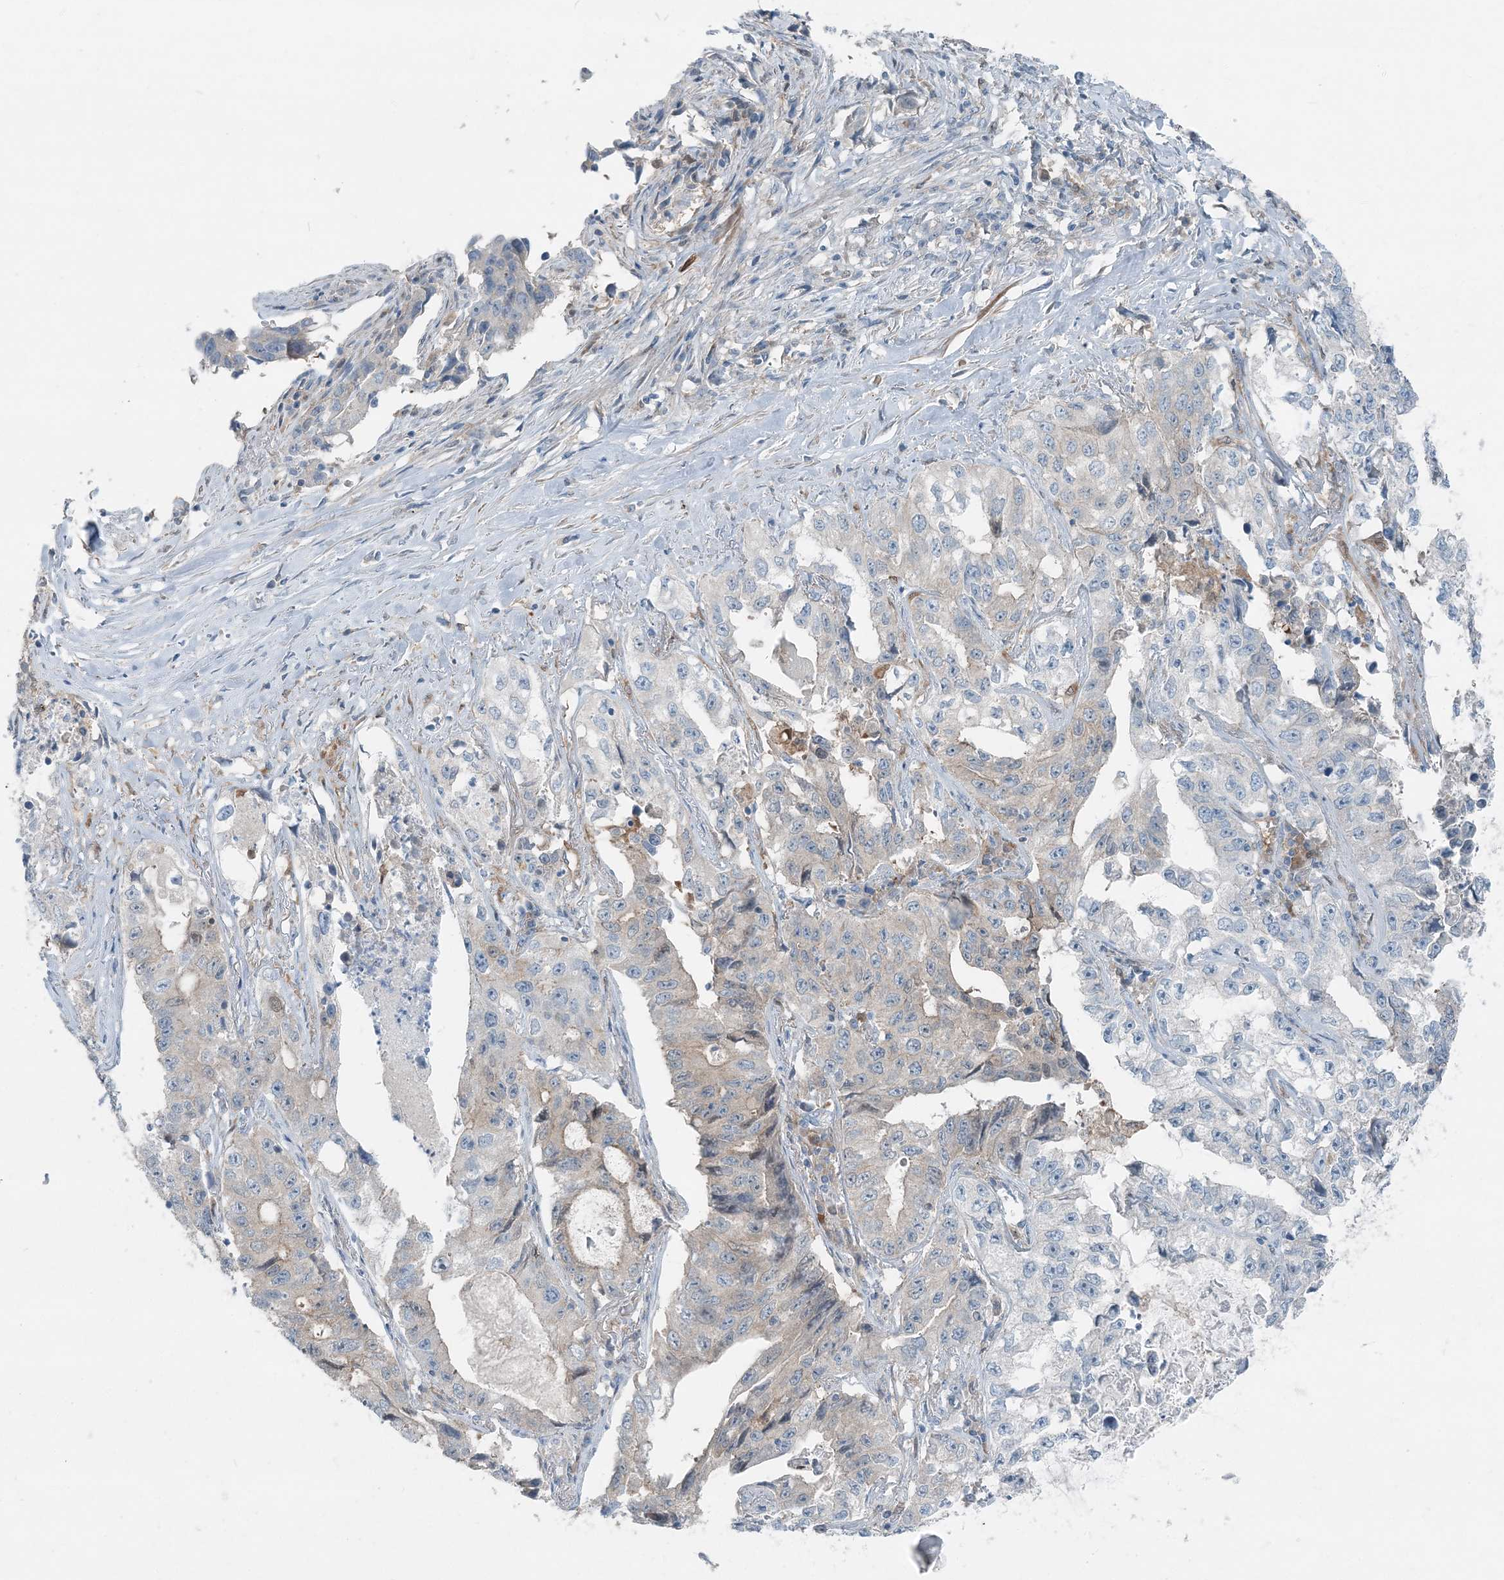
{"staining": {"intensity": "negative", "quantity": "none", "location": "none"}, "tissue": "lung cancer", "cell_type": "Tumor cells", "image_type": "cancer", "snomed": [{"axis": "morphology", "description": "Adenocarcinoma, NOS"}, {"axis": "topography", "description": "Lung"}], "caption": "This is a micrograph of immunohistochemistry staining of adenocarcinoma (lung), which shows no staining in tumor cells. (Stains: DAB immunohistochemistry with hematoxylin counter stain, Microscopy: brightfield microscopy at high magnification).", "gene": "ARMH1", "patient": {"sex": "female", "age": 51}}